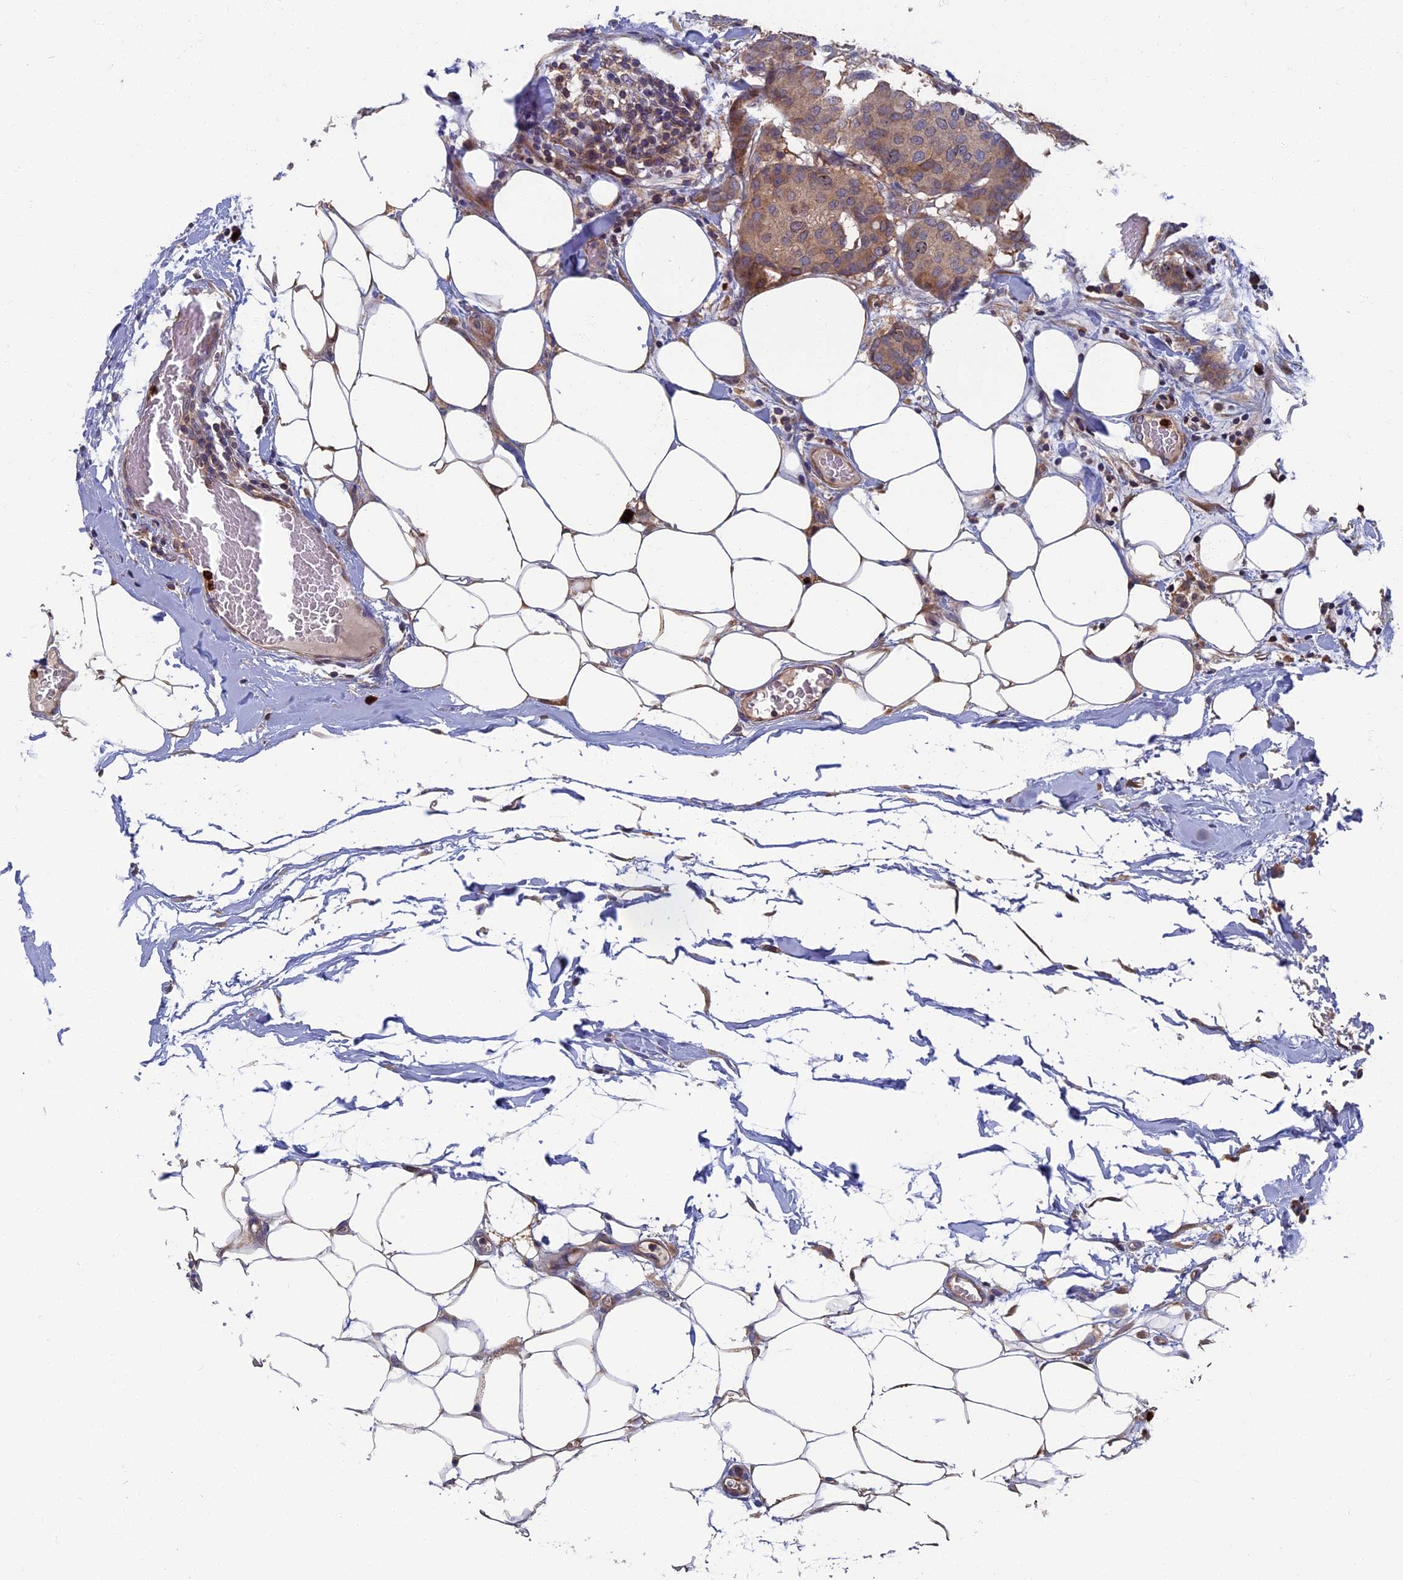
{"staining": {"intensity": "moderate", "quantity": ">75%", "location": "cytoplasmic/membranous"}, "tissue": "breast cancer", "cell_type": "Tumor cells", "image_type": "cancer", "snomed": [{"axis": "morphology", "description": "Duct carcinoma"}, {"axis": "topography", "description": "Breast"}], "caption": "This image reveals breast intraductal carcinoma stained with immunohistochemistry (IHC) to label a protein in brown. The cytoplasmic/membranous of tumor cells show moderate positivity for the protein. Nuclei are counter-stained blue.", "gene": "TNK2", "patient": {"sex": "female", "age": 75}}